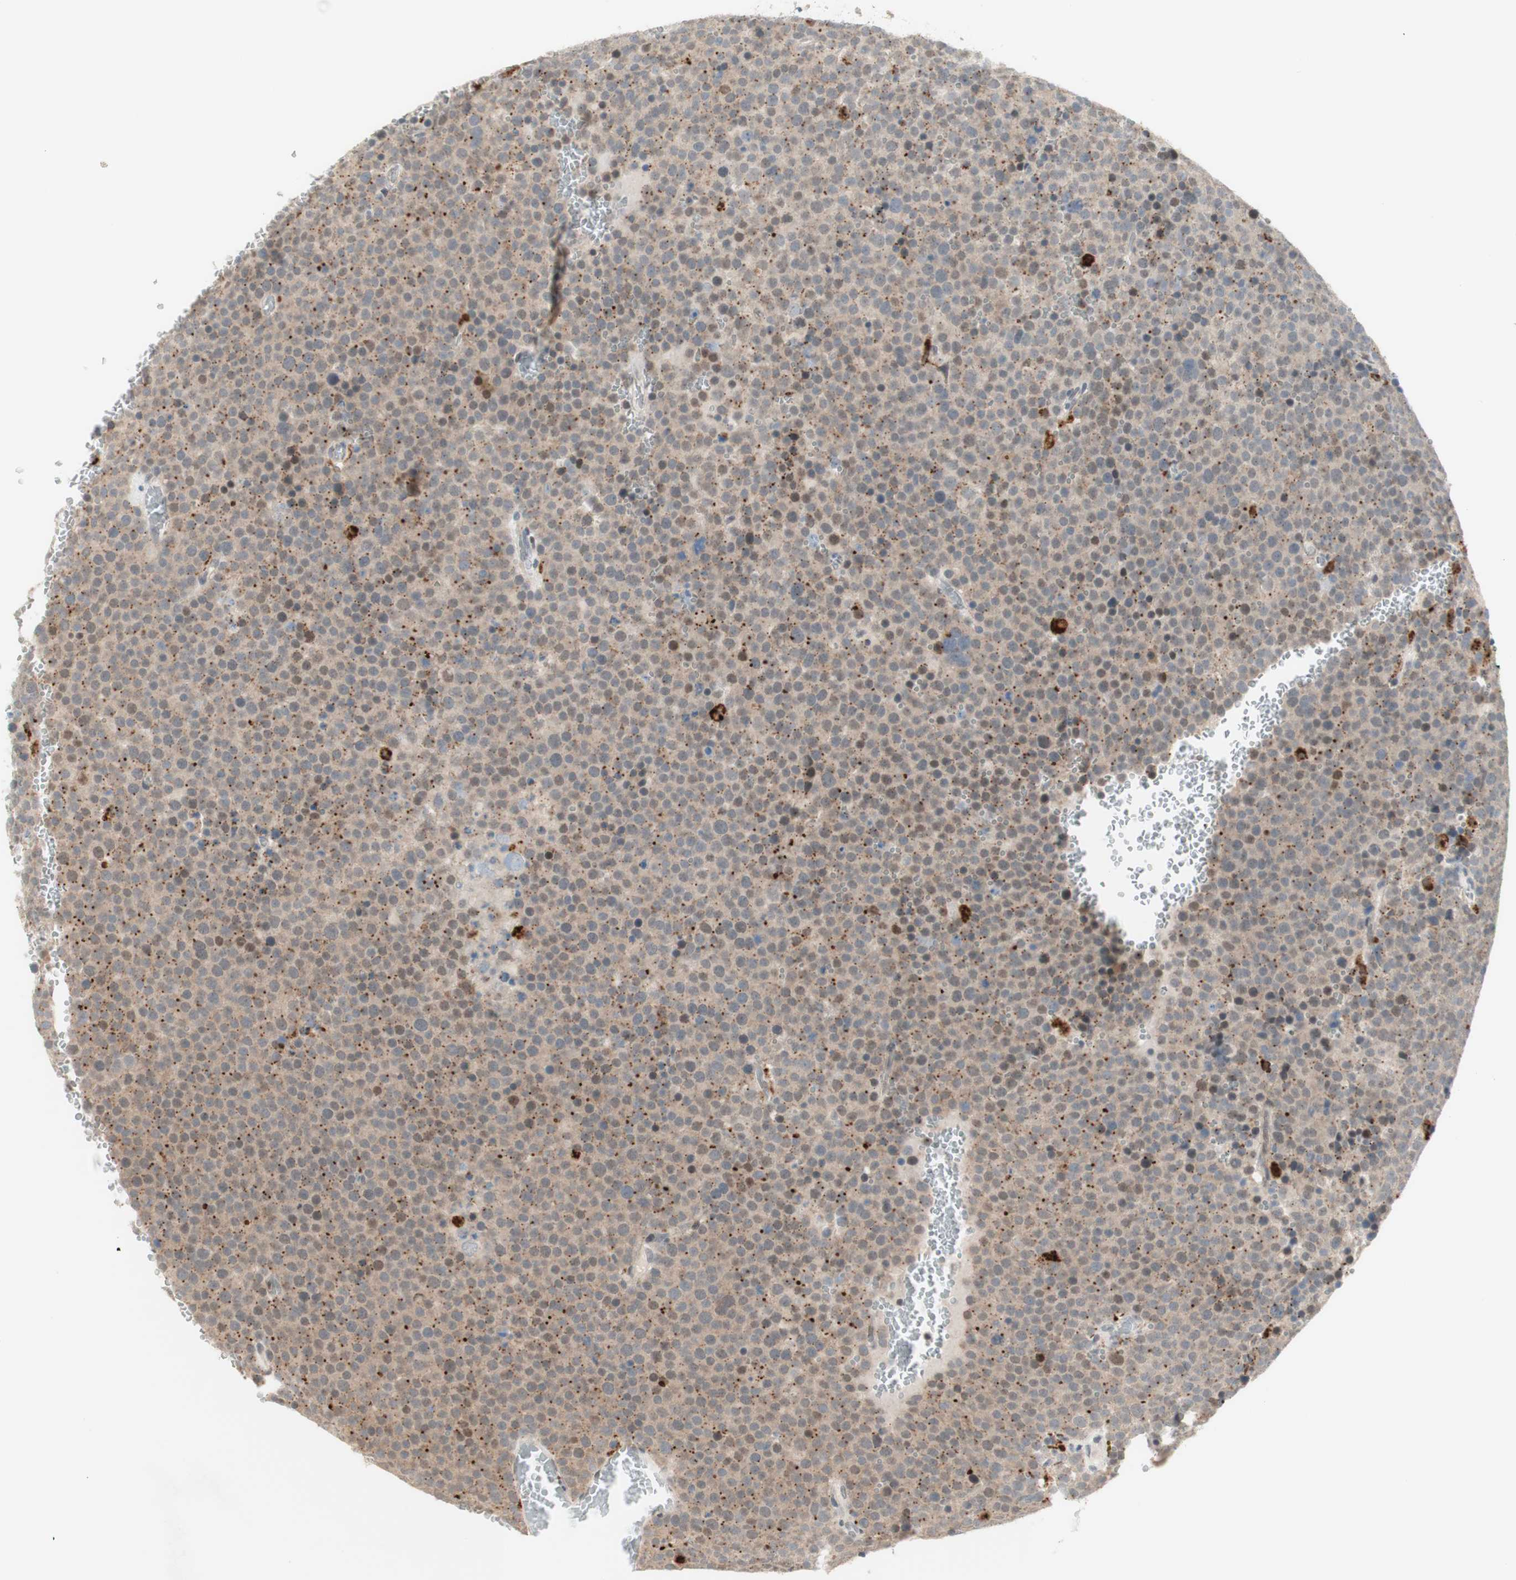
{"staining": {"intensity": "weak", "quantity": ">75%", "location": "cytoplasmic/membranous"}, "tissue": "testis cancer", "cell_type": "Tumor cells", "image_type": "cancer", "snomed": [{"axis": "morphology", "description": "Seminoma, NOS"}, {"axis": "topography", "description": "Testis"}], "caption": "Protein expression analysis of testis seminoma exhibits weak cytoplasmic/membranous staining in approximately >75% of tumor cells.", "gene": "GAPT", "patient": {"sex": "male", "age": 71}}